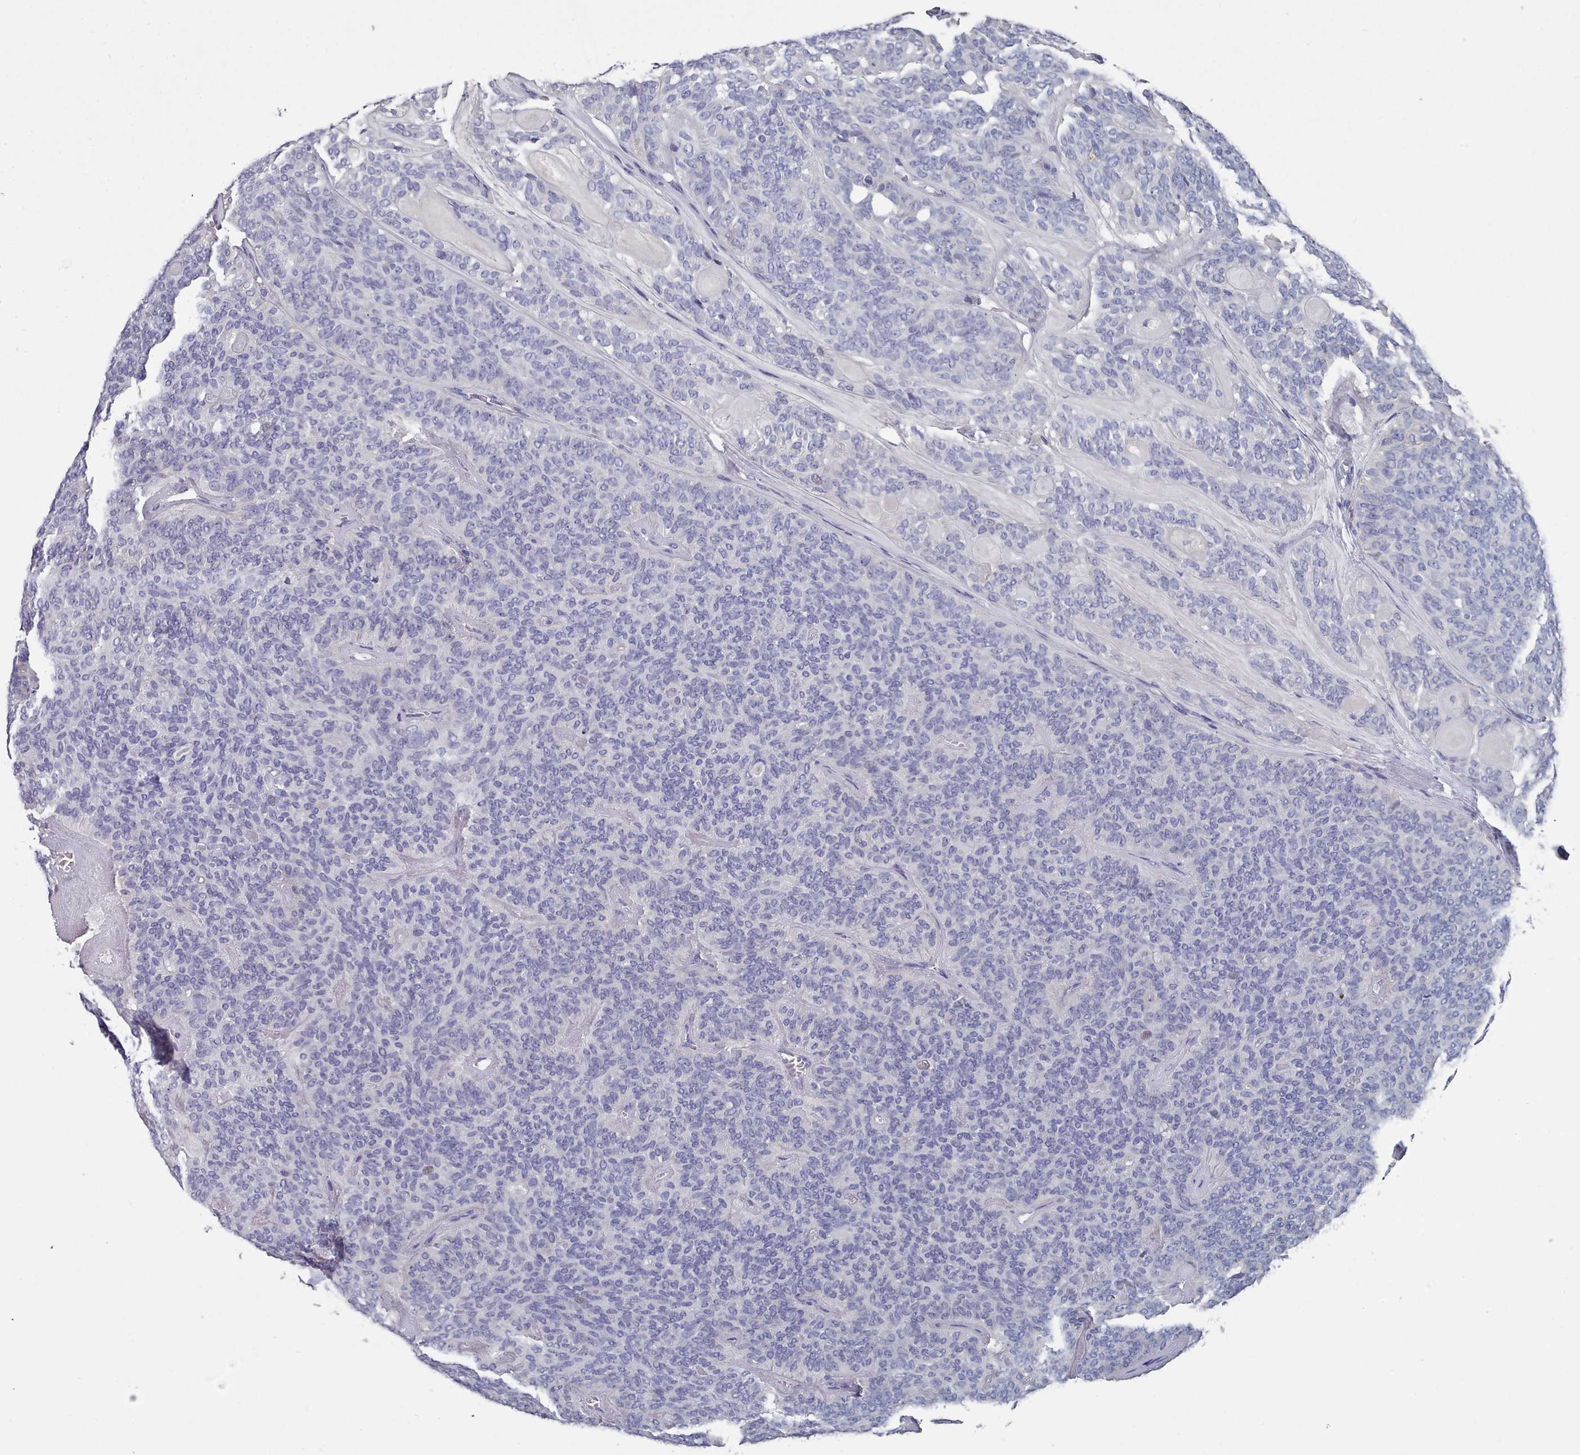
{"staining": {"intensity": "negative", "quantity": "none", "location": "none"}, "tissue": "head and neck cancer", "cell_type": "Tumor cells", "image_type": "cancer", "snomed": [{"axis": "morphology", "description": "Adenocarcinoma, NOS"}, {"axis": "topography", "description": "Head-Neck"}], "caption": "Tumor cells show no significant staining in head and neck adenocarcinoma.", "gene": "ACAD11", "patient": {"sex": "male", "age": 66}}